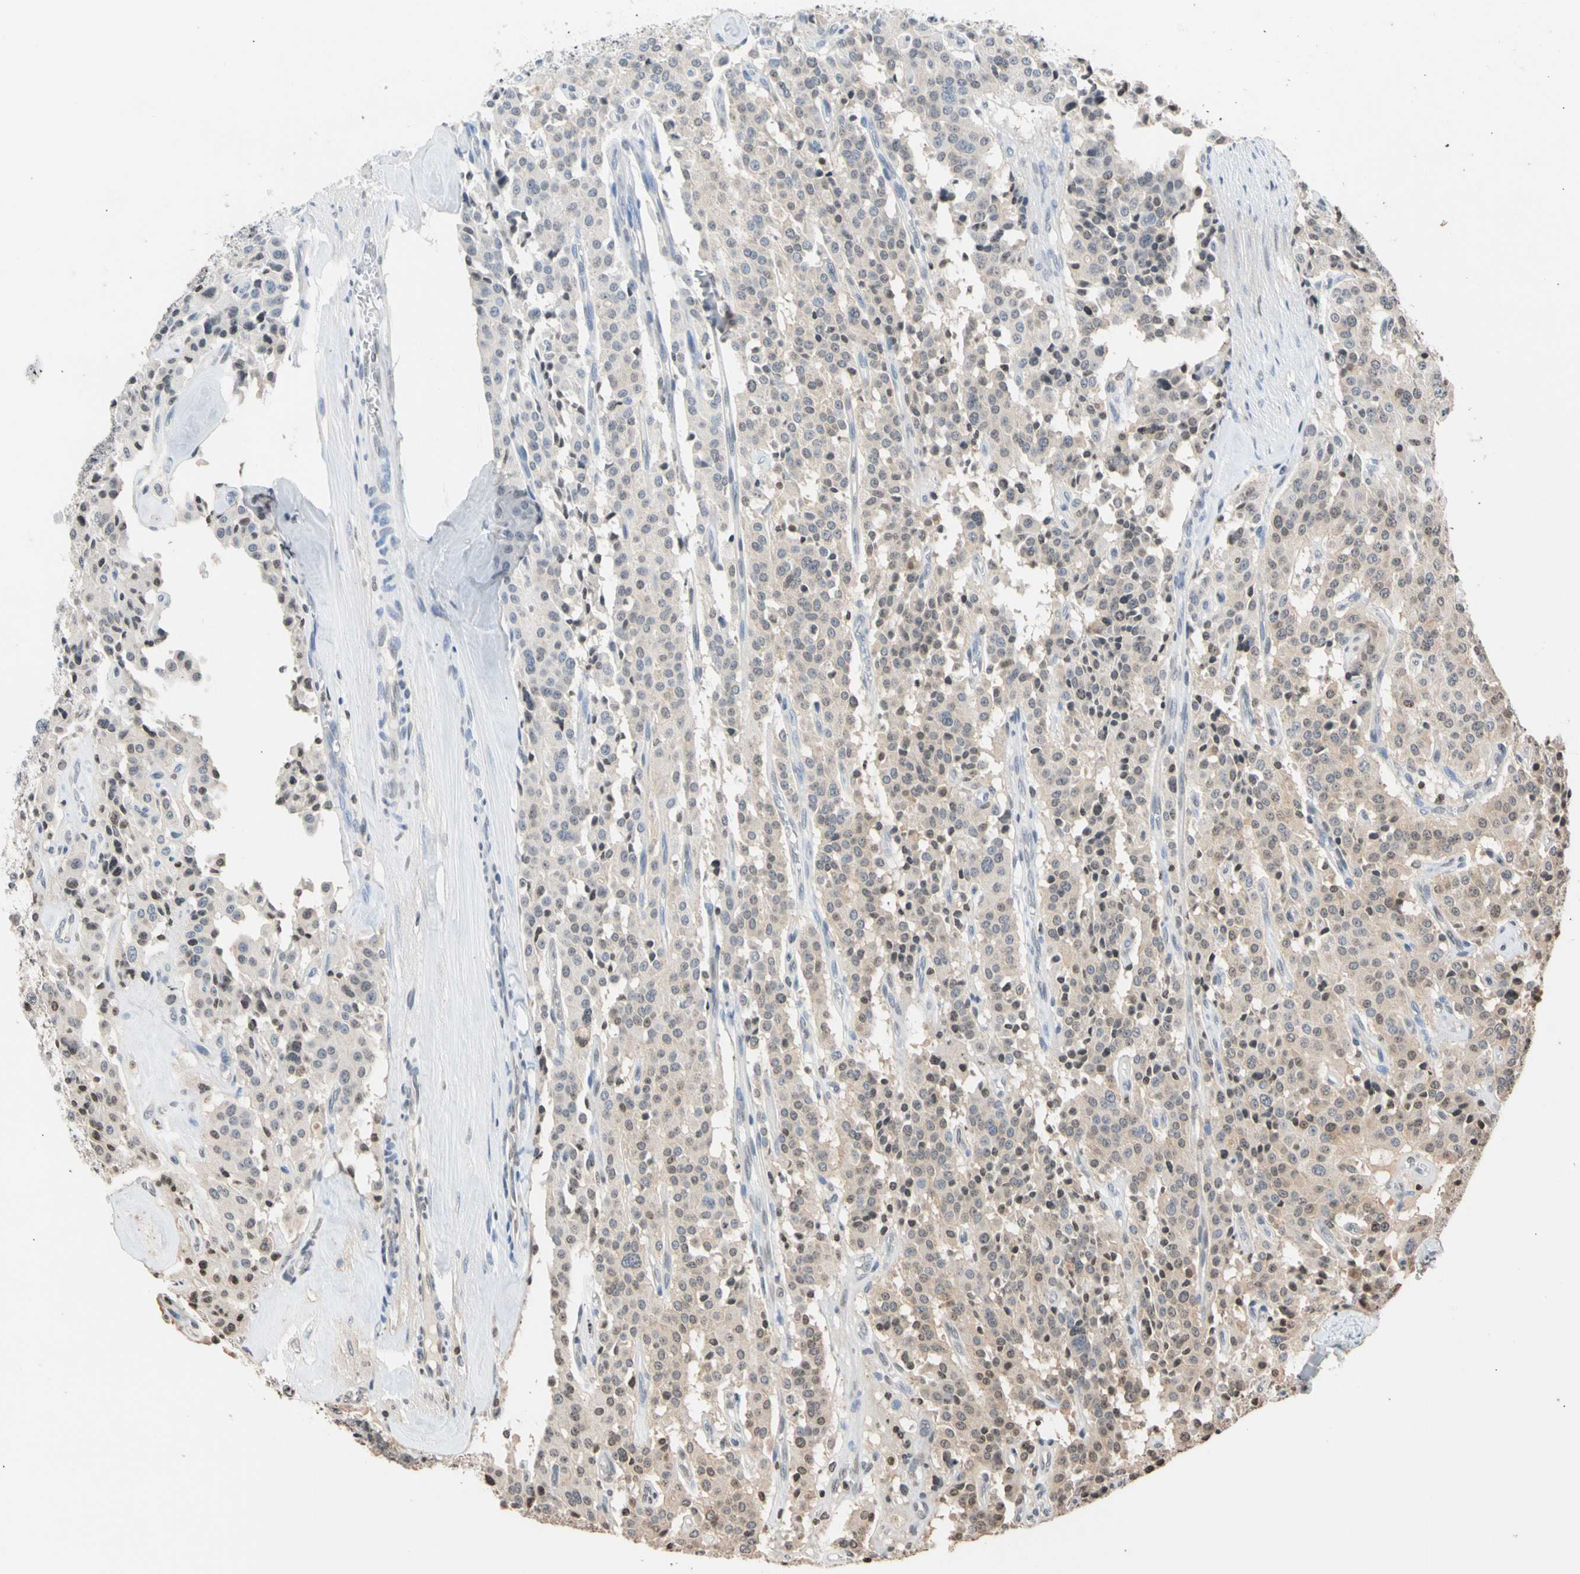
{"staining": {"intensity": "weak", "quantity": ">75%", "location": "cytoplasmic/membranous,nuclear"}, "tissue": "carcinoid", "cell_type": "Tumor cells", "image_type": "cancer", "snomed": [{"axis": "morphology", "description": "Carcinoid, malignant, NOS"}, {"axis": "topography", "description": "Lung"}], "caption": "This is an image of immunohistochemistry staining of malignant carcinoid, which shows weak staining in the cytoplasmic/membranous and nuclear of tumor cells.", "gene": "GPX4", "patient": {"sex": "male", "age": 30}}